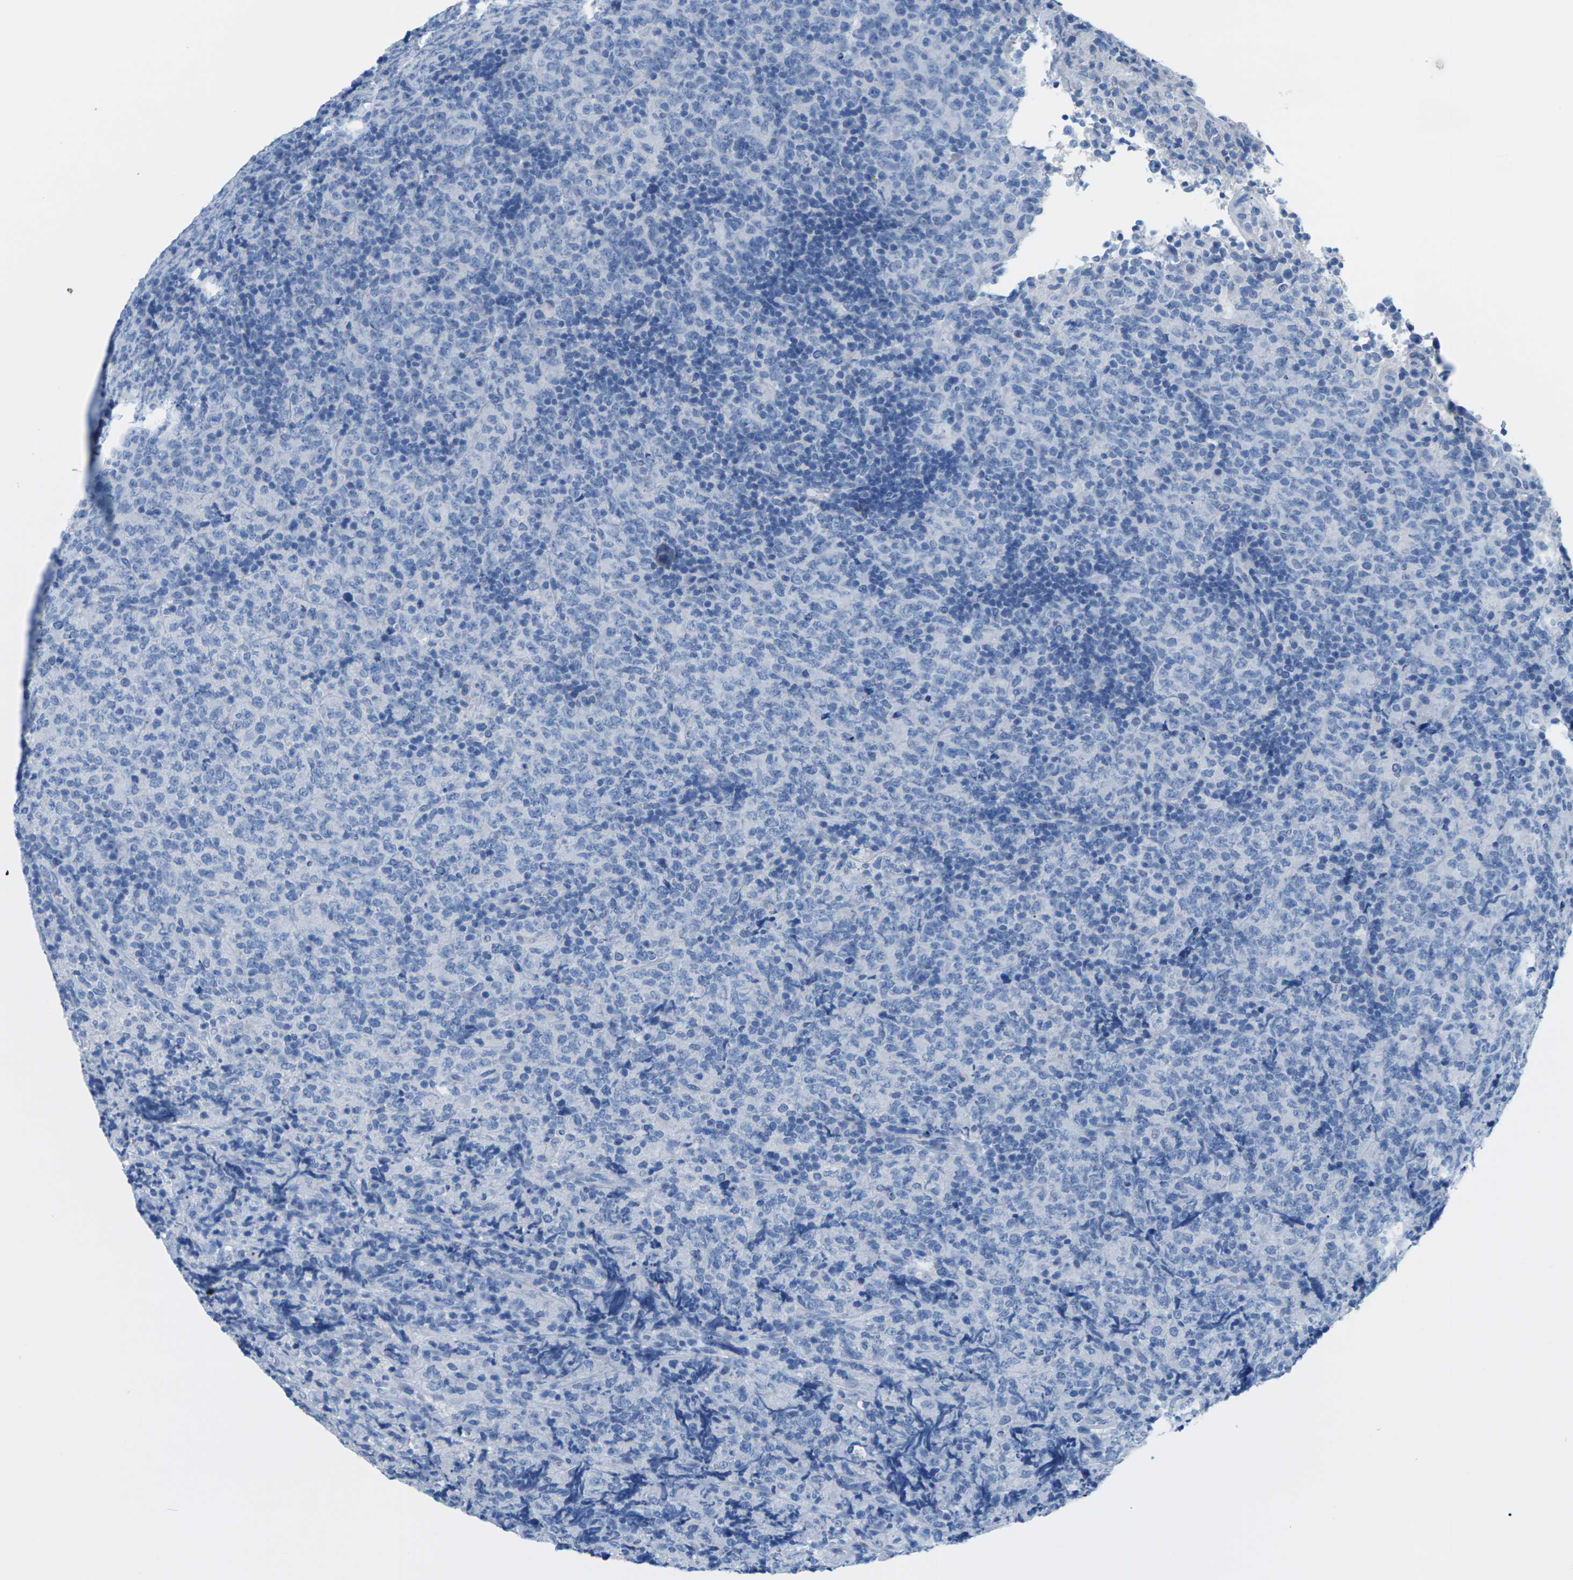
{"staining": {"intensity": "negative", "quantity": "none", "location": "none"}, "tissue": "lymphoma", "cell_type": "Tumor cells", "image_type": "cancer", "snomed": [{"axis": "morphology", "description": "Malignant lymphoma, non-Hodgkin's type, High grade"}, {"axis": "topography", "description": "Tonsil"}], "caption": "A high-resolution photomicrograph shows immunohistochemistry staining of lymphoma, which reveals no significant positivity in tumor cells.", "gene": "SLC12A1", "patient": {"sex": "female", "age": 36}}